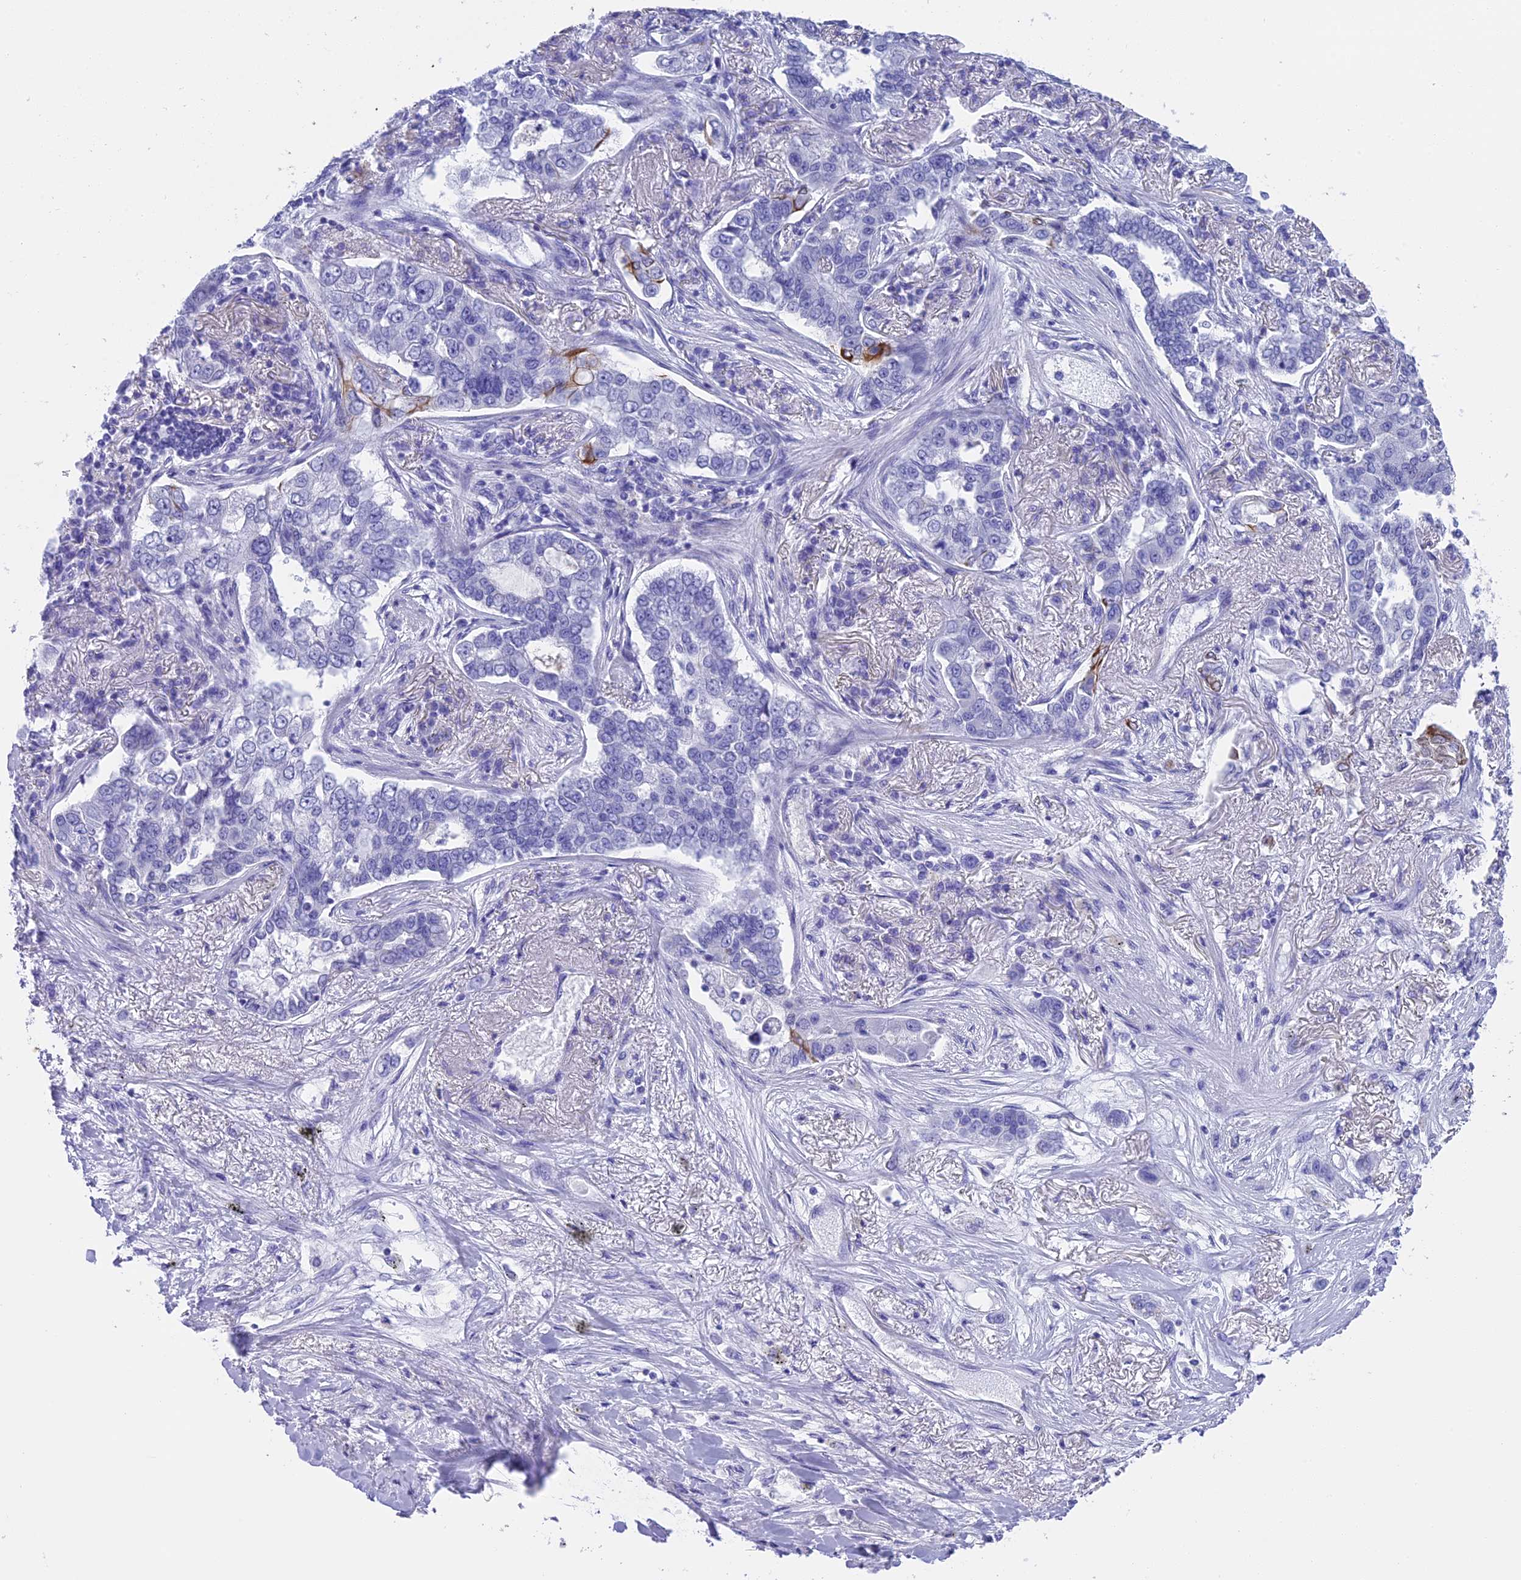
{"staining": {"intensity": "negative", "quantity": "none", "location": "none"}, "tissue": "lung cancer", "cell_type": "Tumor cells", "image_type": "cancer", "snomed": [{"axis": "morphology", "description": "Adenocarcinoma, NOS"}, {"axis": "topography", "description": "Lung"}], "caption": "Lung adenocarcinoma stained for a protein using IHC demonstrates no positivity tumor cells.", "gene": "TACSTD2", "patient": {"sex": "male", "age": 49}}